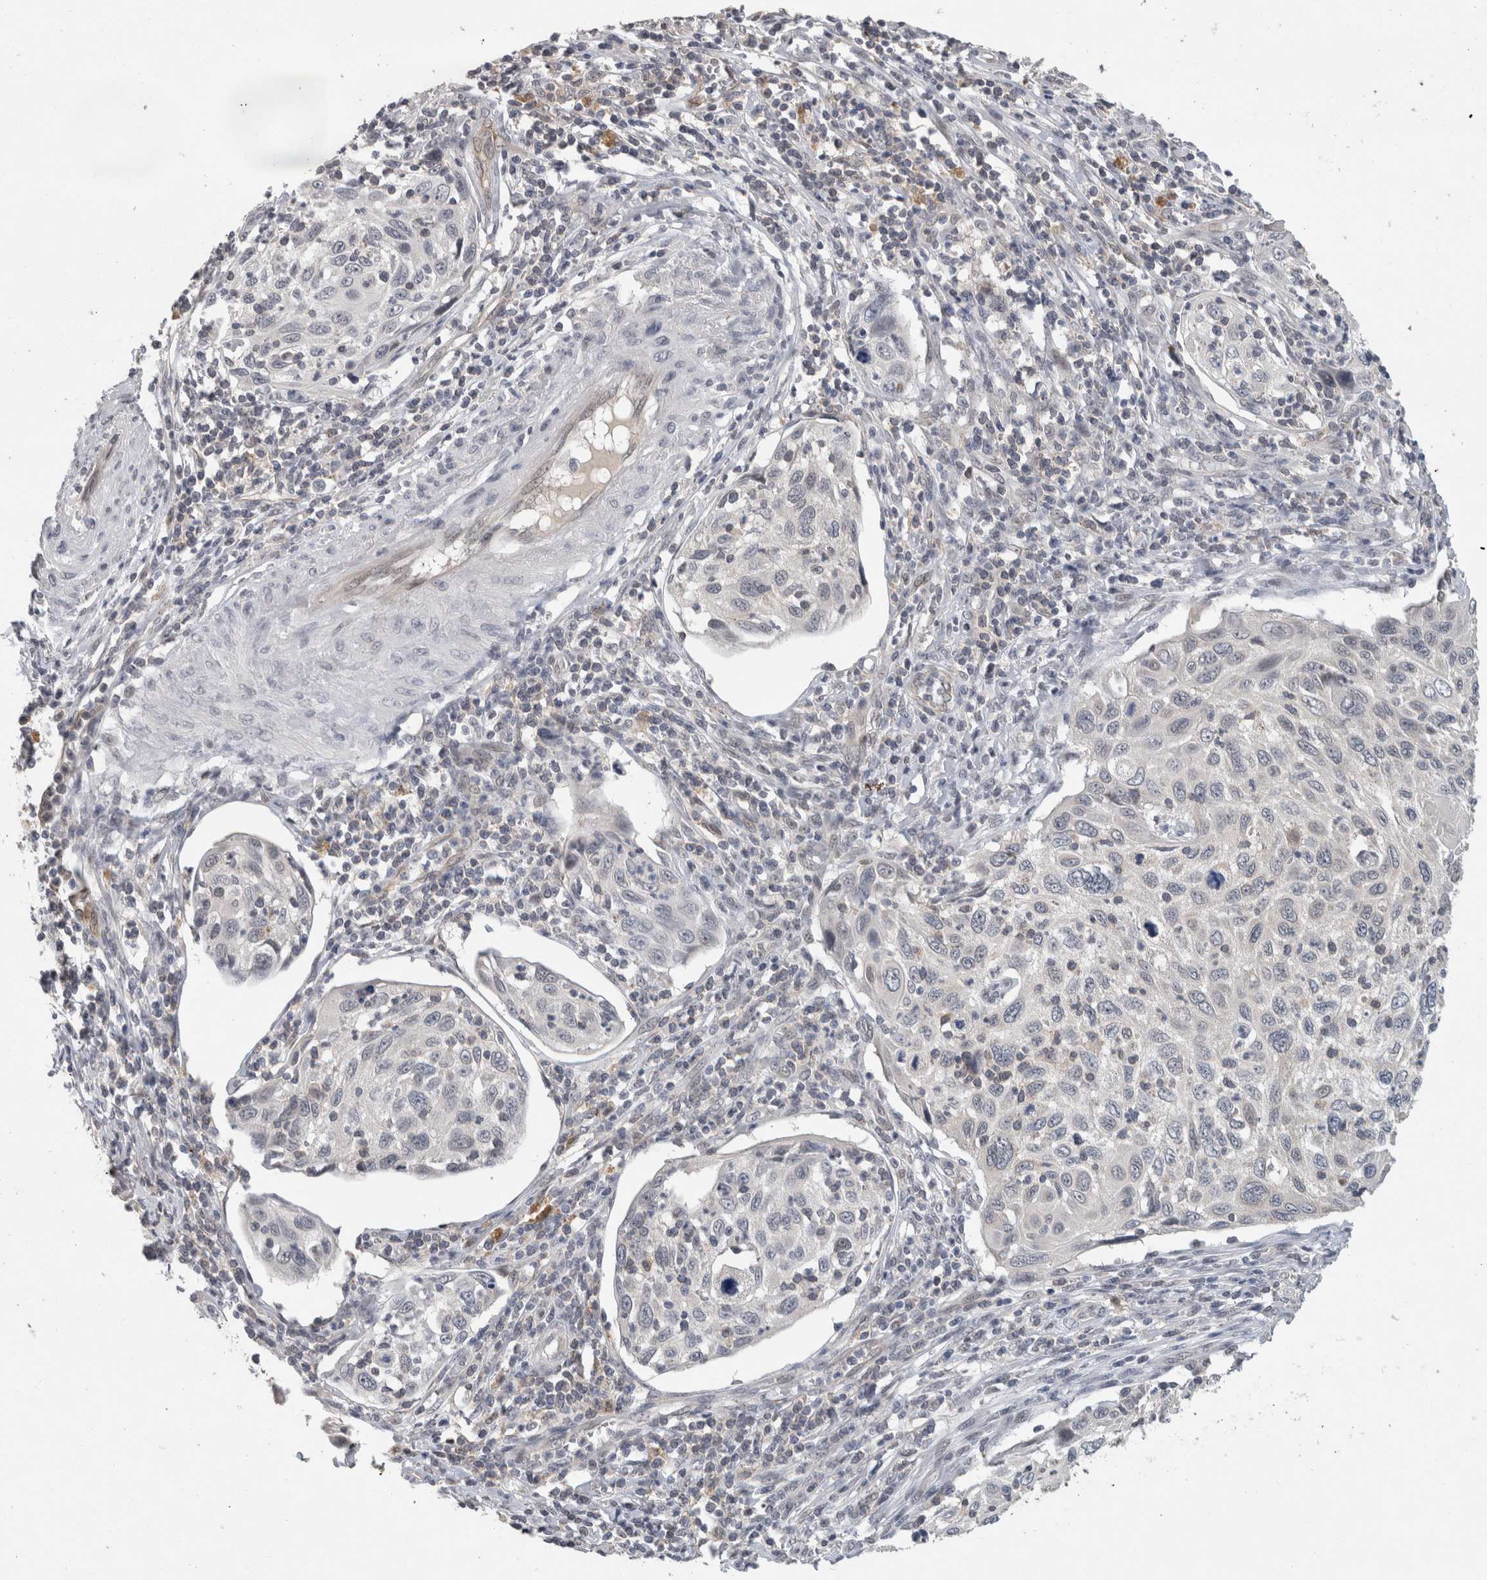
{"staining": {"intensity": "negative", "quantity": "none", "location": "none"}, "tissue": "cervical cancer", "cell_type": "Tumor cells", "image_type": "cancer", "snomed": [{"axis": "morphology", "description": "Squamous cell carcinoma, NOS"}, {"axis": "topography", "description": "Cervix"}], "caption": "Squamous cell carcinoma (cervical) was stained to show a protein in brown. There is no significant positivity in tumor cells.", "gene": "PRXL2A", "patient": {"sex": "female", "age": 70}}